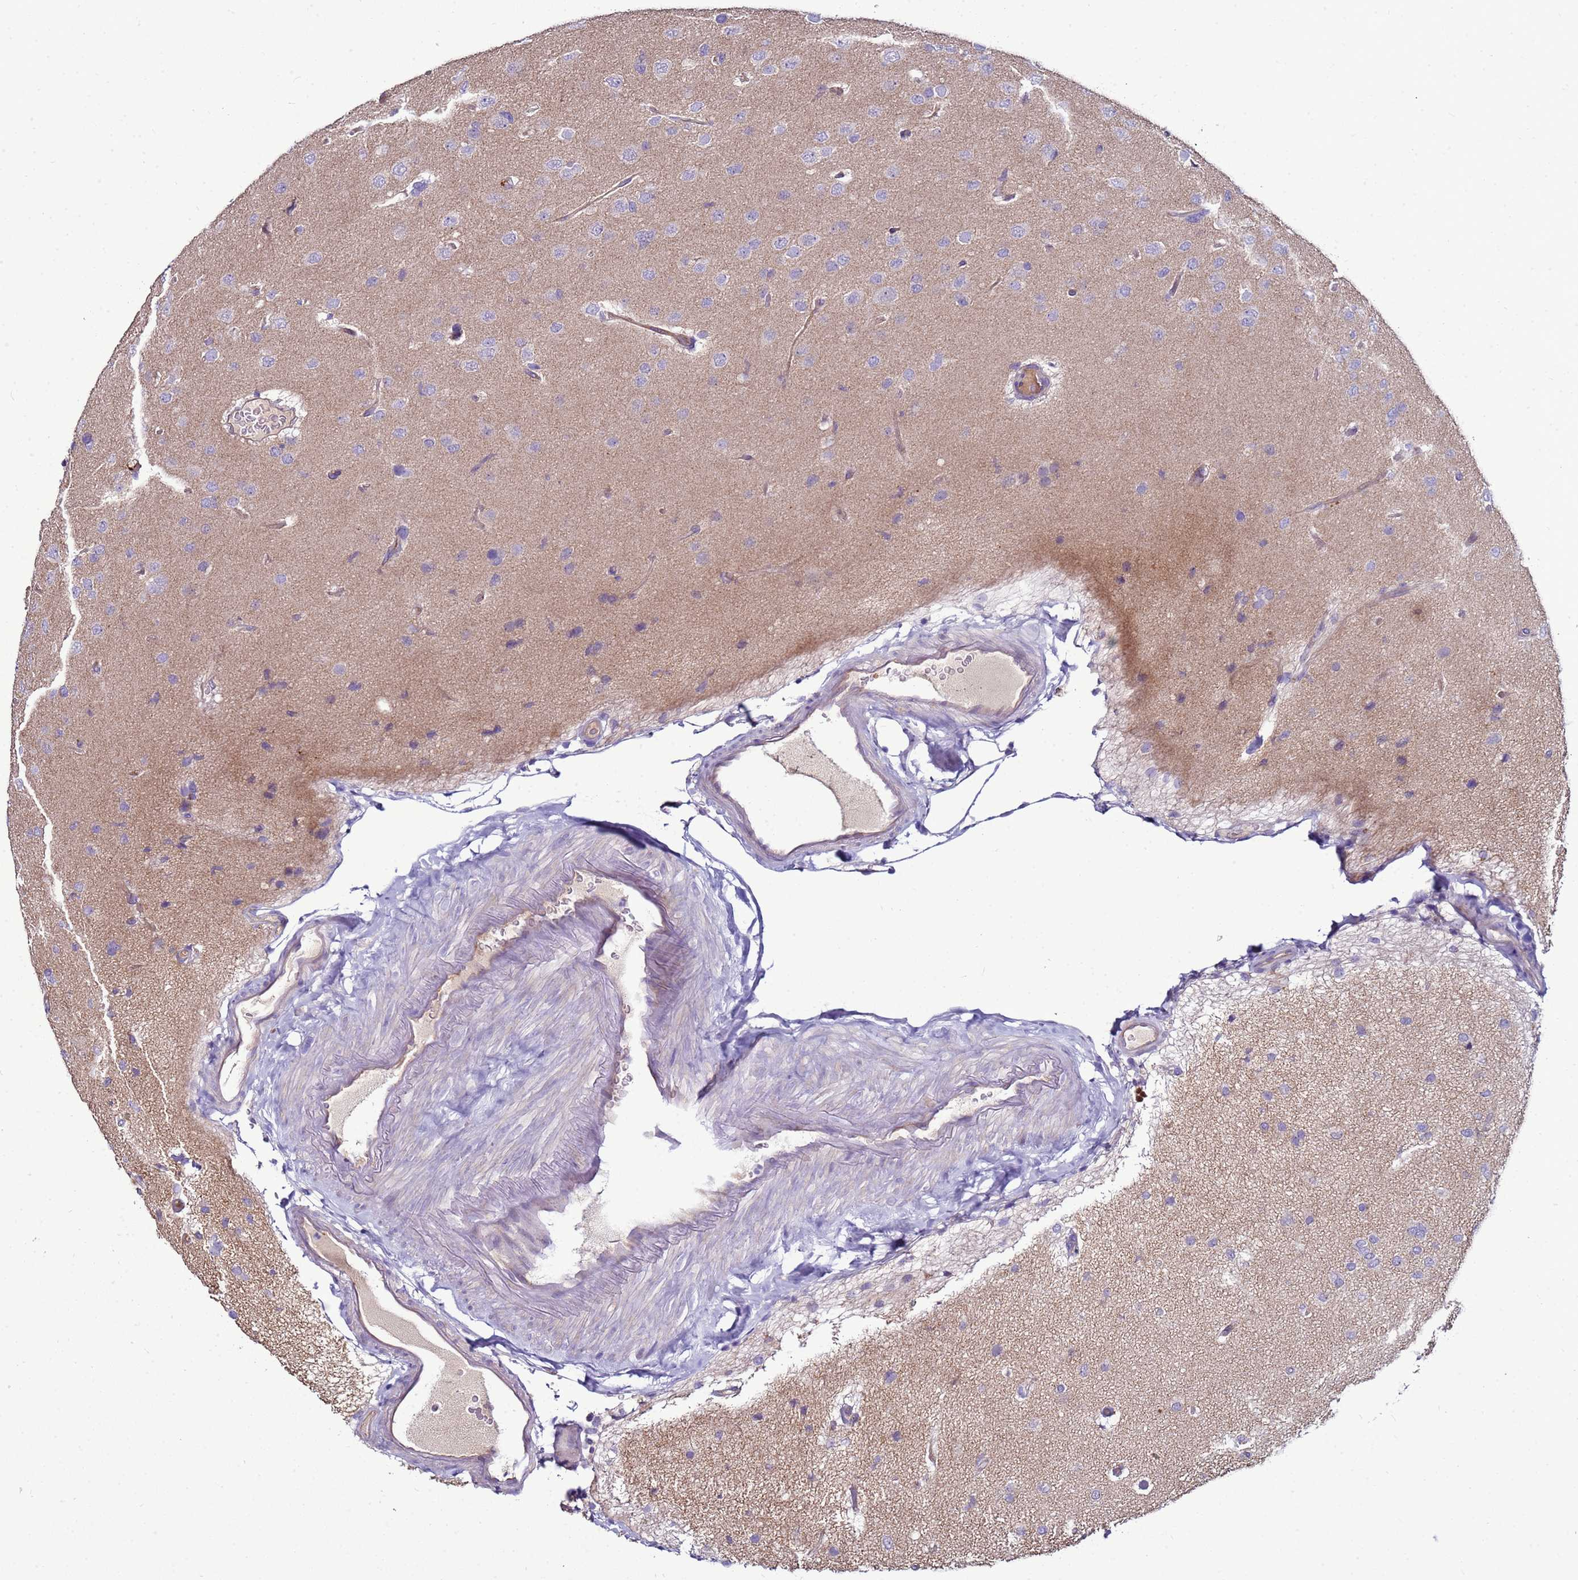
{"staining": {"intensity": "negative", "quantity": "none", "location": "none"}, "tissue": "glioma", "cell_type": "Tumor cells", "image_type": "cancer", "snomed": [{"axis": "morphology", "description": "Glioma, malignant, High grade"}, {"axis": "topography", "description": "Brain"}], "caption": "High magnification brightfield microscopy of glioma stained with DAB (brown) and counterstained with hematoxylin (blue): tumor cells show no significant positivity. Brightfield microscopy of immunohistochemistry (IHC) stained with DAB (brown) and hematoxylin (blue), captured at high magnification.", "gene": "NAT2", "patient": {"sex": "male", "age": 77}}